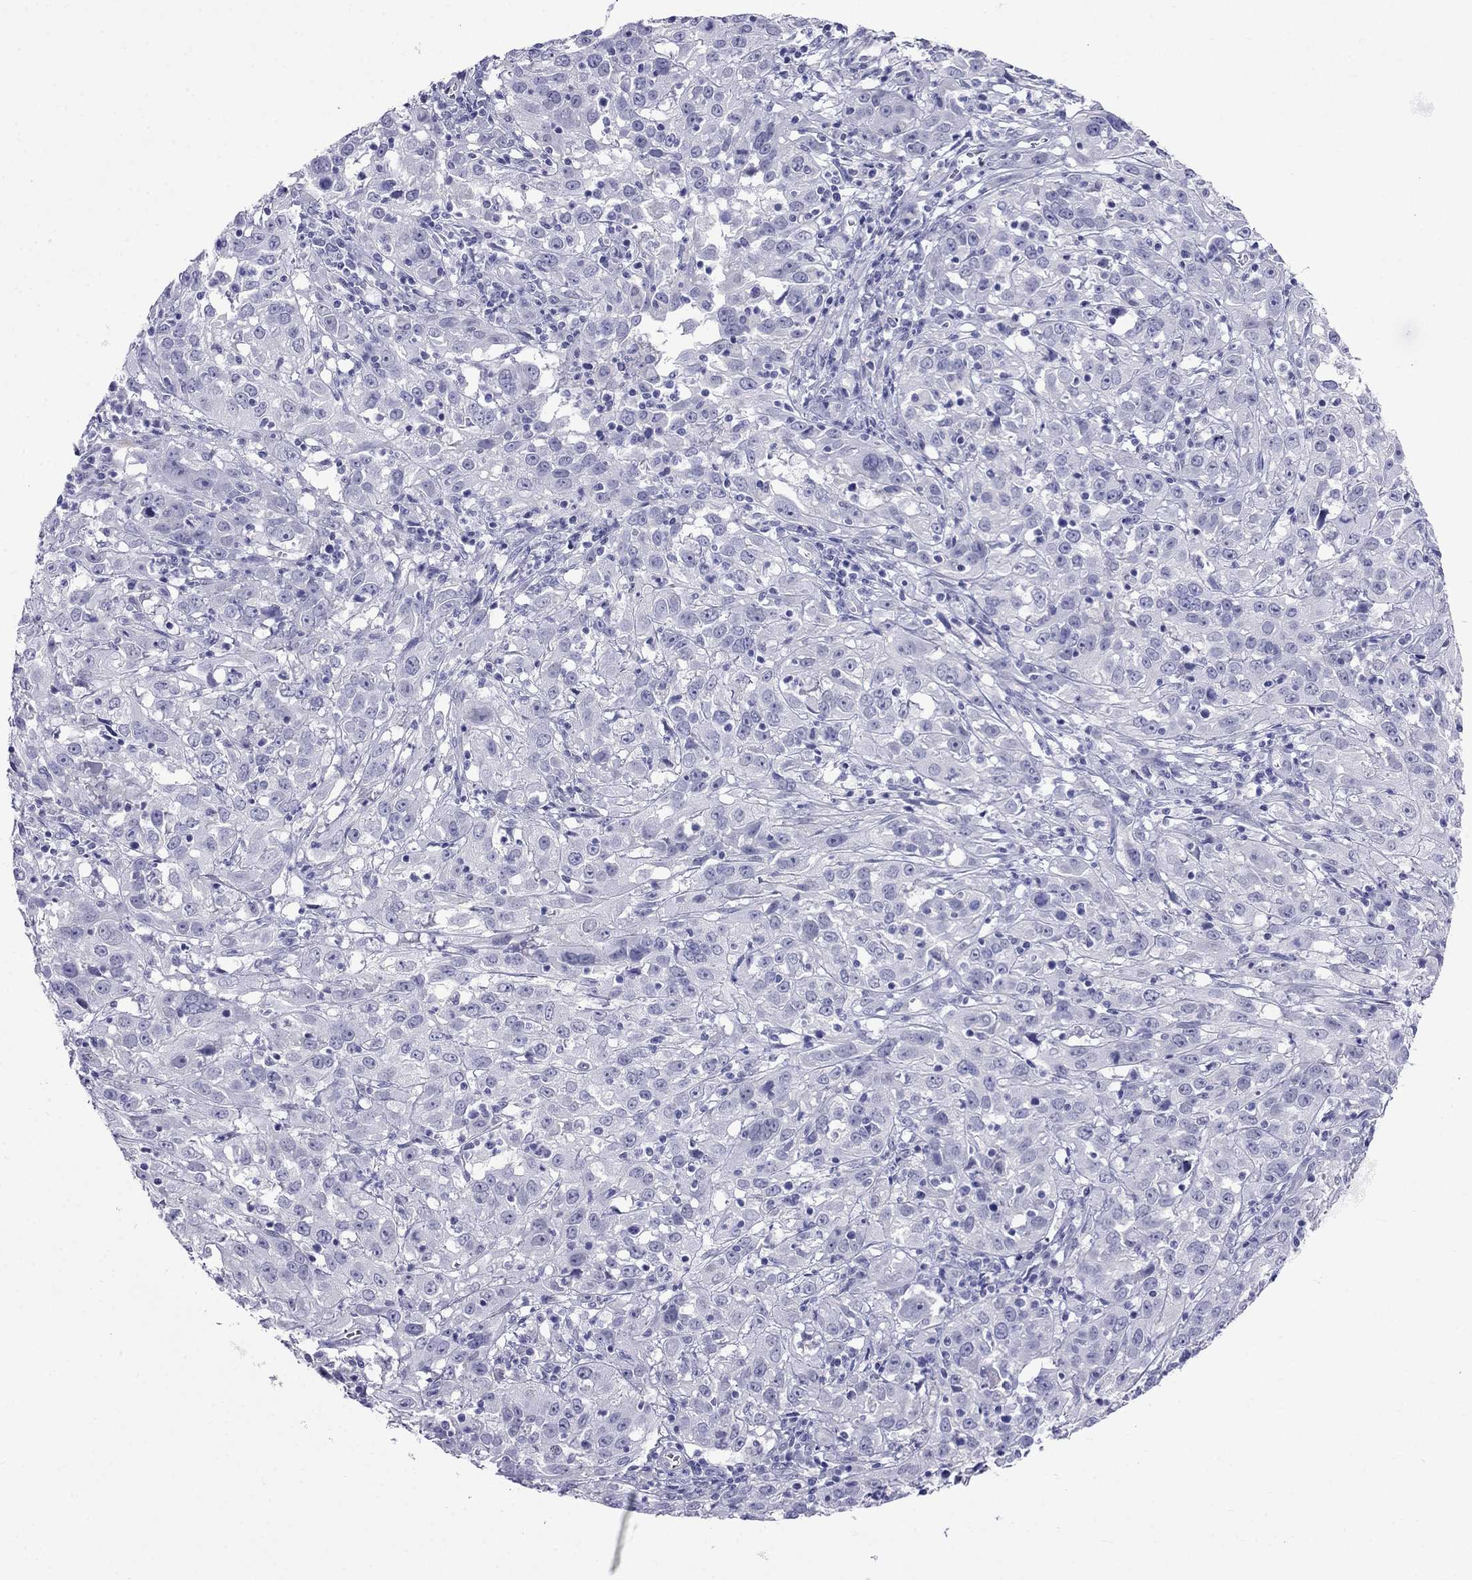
{"staining": {"intensity": "negative", "quantity": "none", "location": "none"}, "tissue": "cervical cancer", "cell_type": "Tumor cells", "image_type": "cancer", "snomed": [{"axis": "morphology", "description": "Squamous cell carcinoma, NOS"}, {"axis": "topography", "description": "Cervix"}], "caption": "This image is of squamous cell carcinoma (cervical) stained with immunohistochemistry (IHC) to label a protein in brown with the nuclei are counter-stained blue. There is no positivity in tumor cells.", "gene": "MGP", "patient": {"sex": "female", "age": 32}}